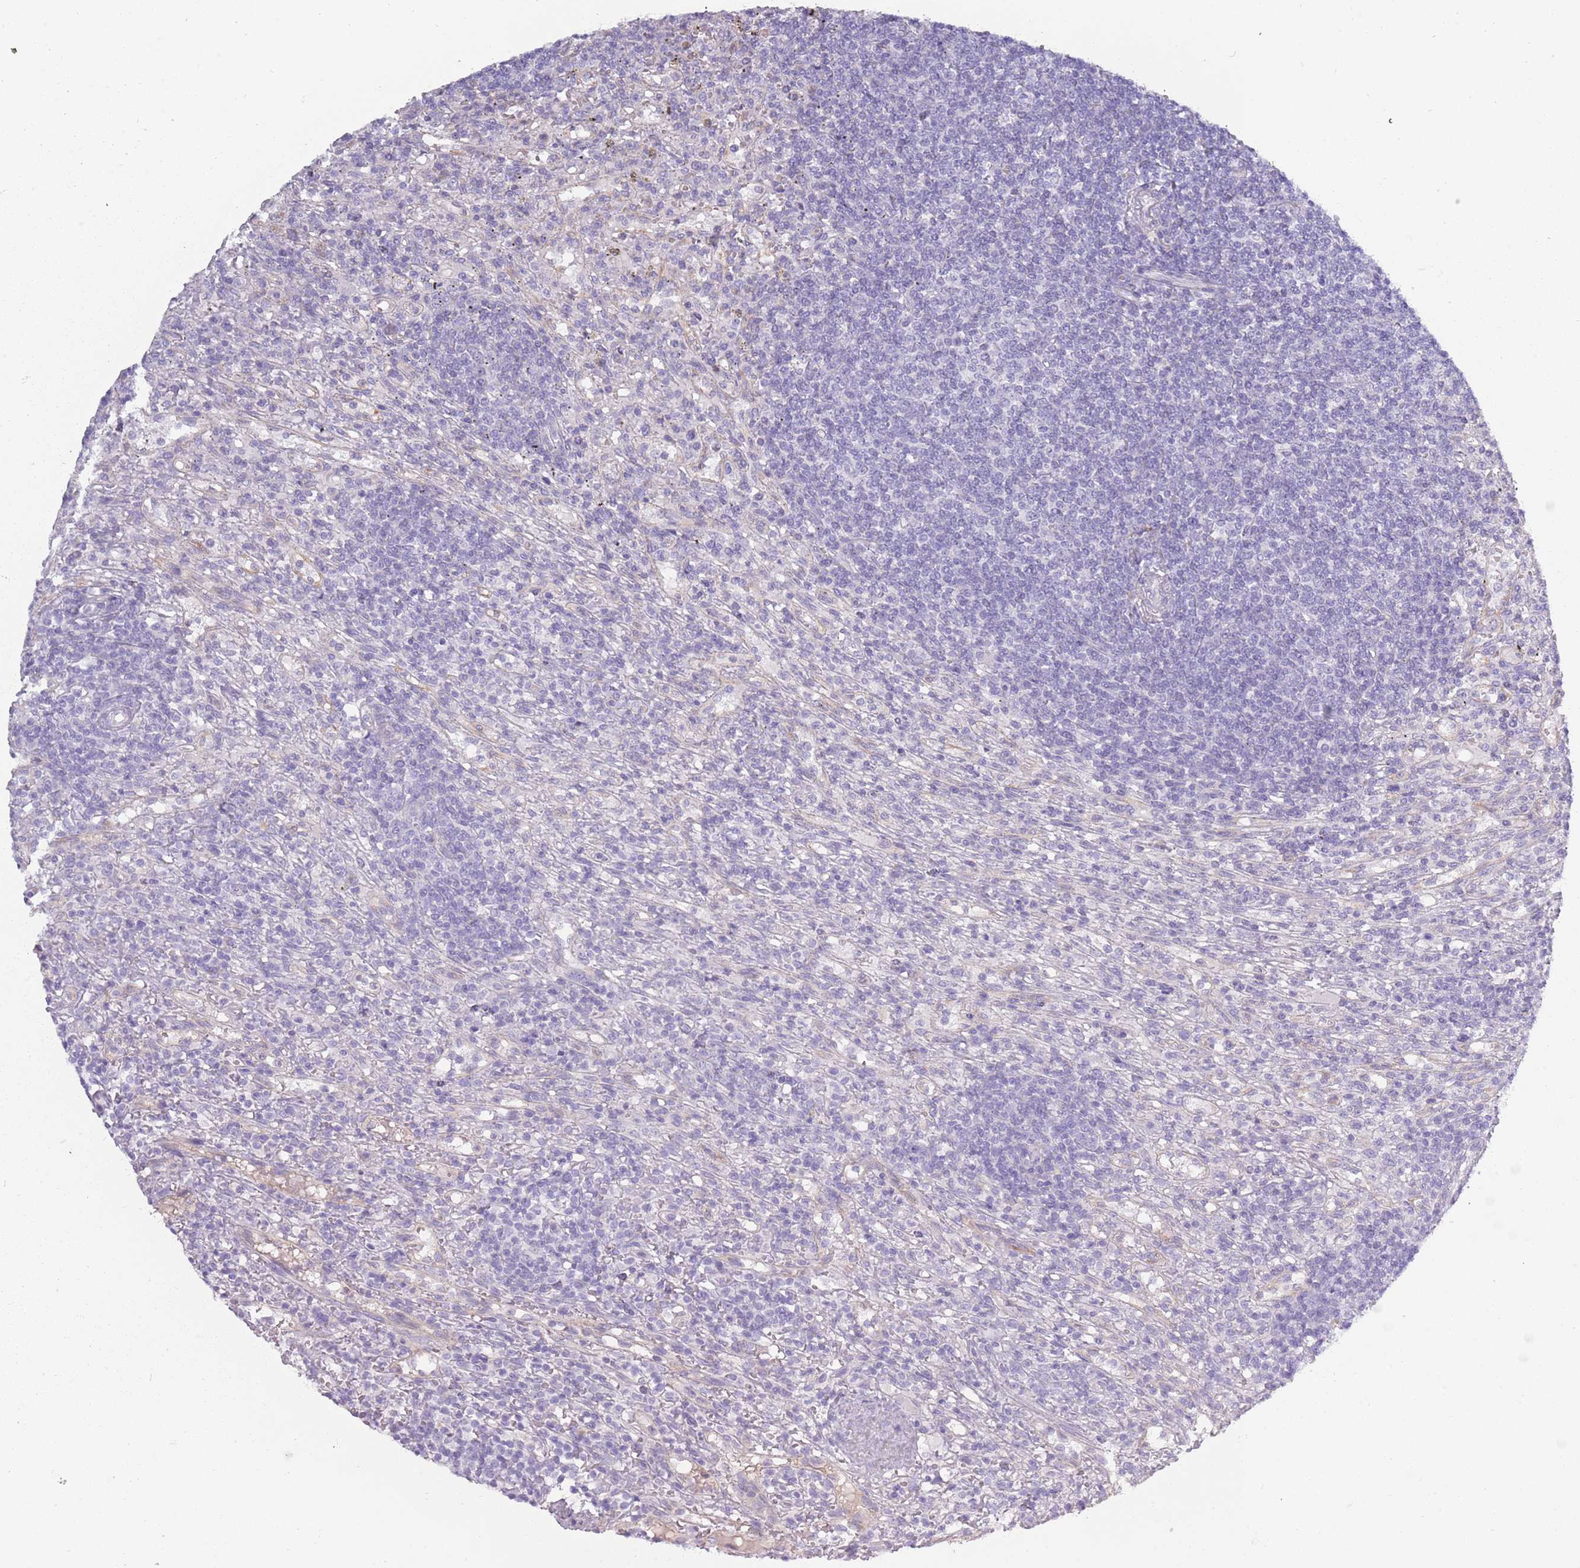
{"staining": {"intensity": "negative", "quantity": "none", "location": "none"}, "tissue": "lymphoma", "cell_type": "Tumor cells", "image_type": "cancer", "snomed": [{"axis": "morphology", "description": "Malignant lymphoma, non-Hodgkin's type, Low grade"}, {"axis": "topography", "description": "Spleen"}], "caption": "Tumor cells show no significant protein staining in lymphoma. (DAB (3,3'-diaminobenzidine) IHC, high magnification).", "gene": "TNFRSF6B", "patient": {"sex": "male", "age": 76}}